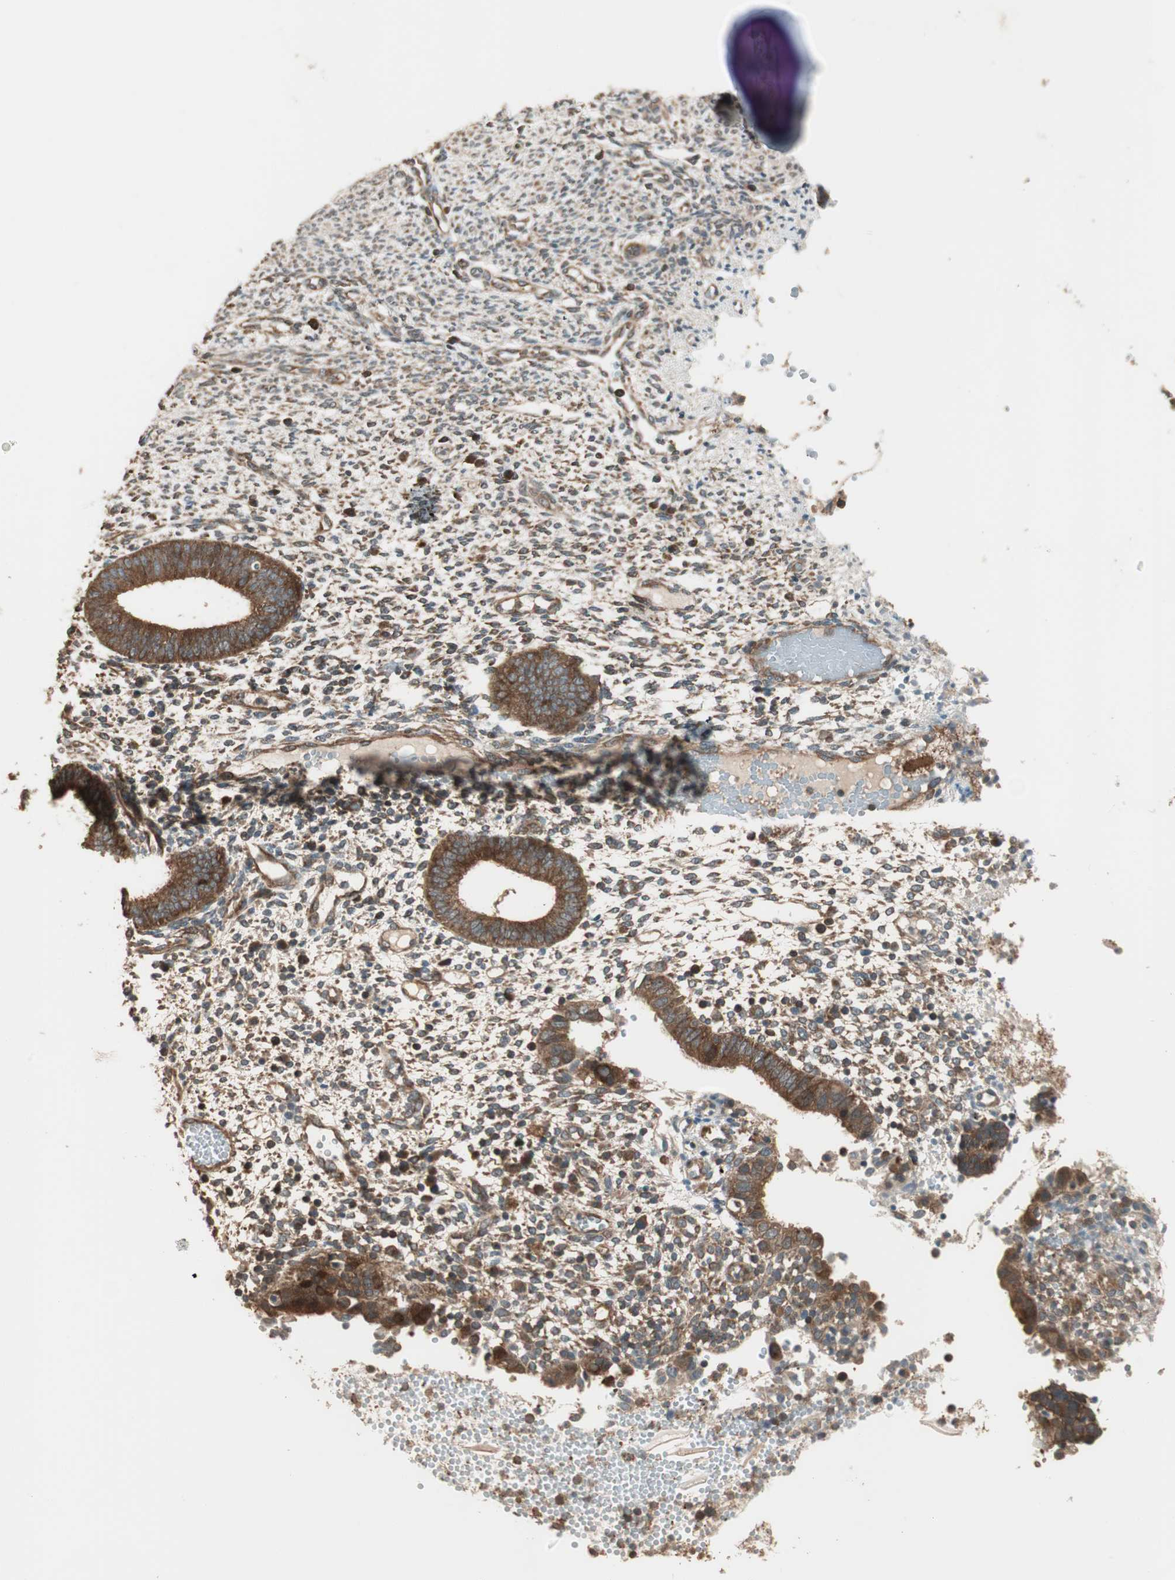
{"staining": {"intensity": "moderate", "quantity": "25%-75%", "location": "cytoplasmic/membranous"}, "tissue": "endometrium", "cell_type": "Cells in endometrial stroma", "image_type": "normal", "snomed": [{"axis": "morphology", "description": "Normal tissue, NOS"}, {"axis": "topography", "description": "Endometrium"}], "caption": "Brown immunohistochemical staining in unremarkable endometrium shows moderate cytoplasmic/membranous expression in about 25%-75% of cells in endometrial stroma. (IHC, brightfield microscopy, high magnification).", "gene": "CNOT4", "patient": {"sex": "female", "age": 35}}